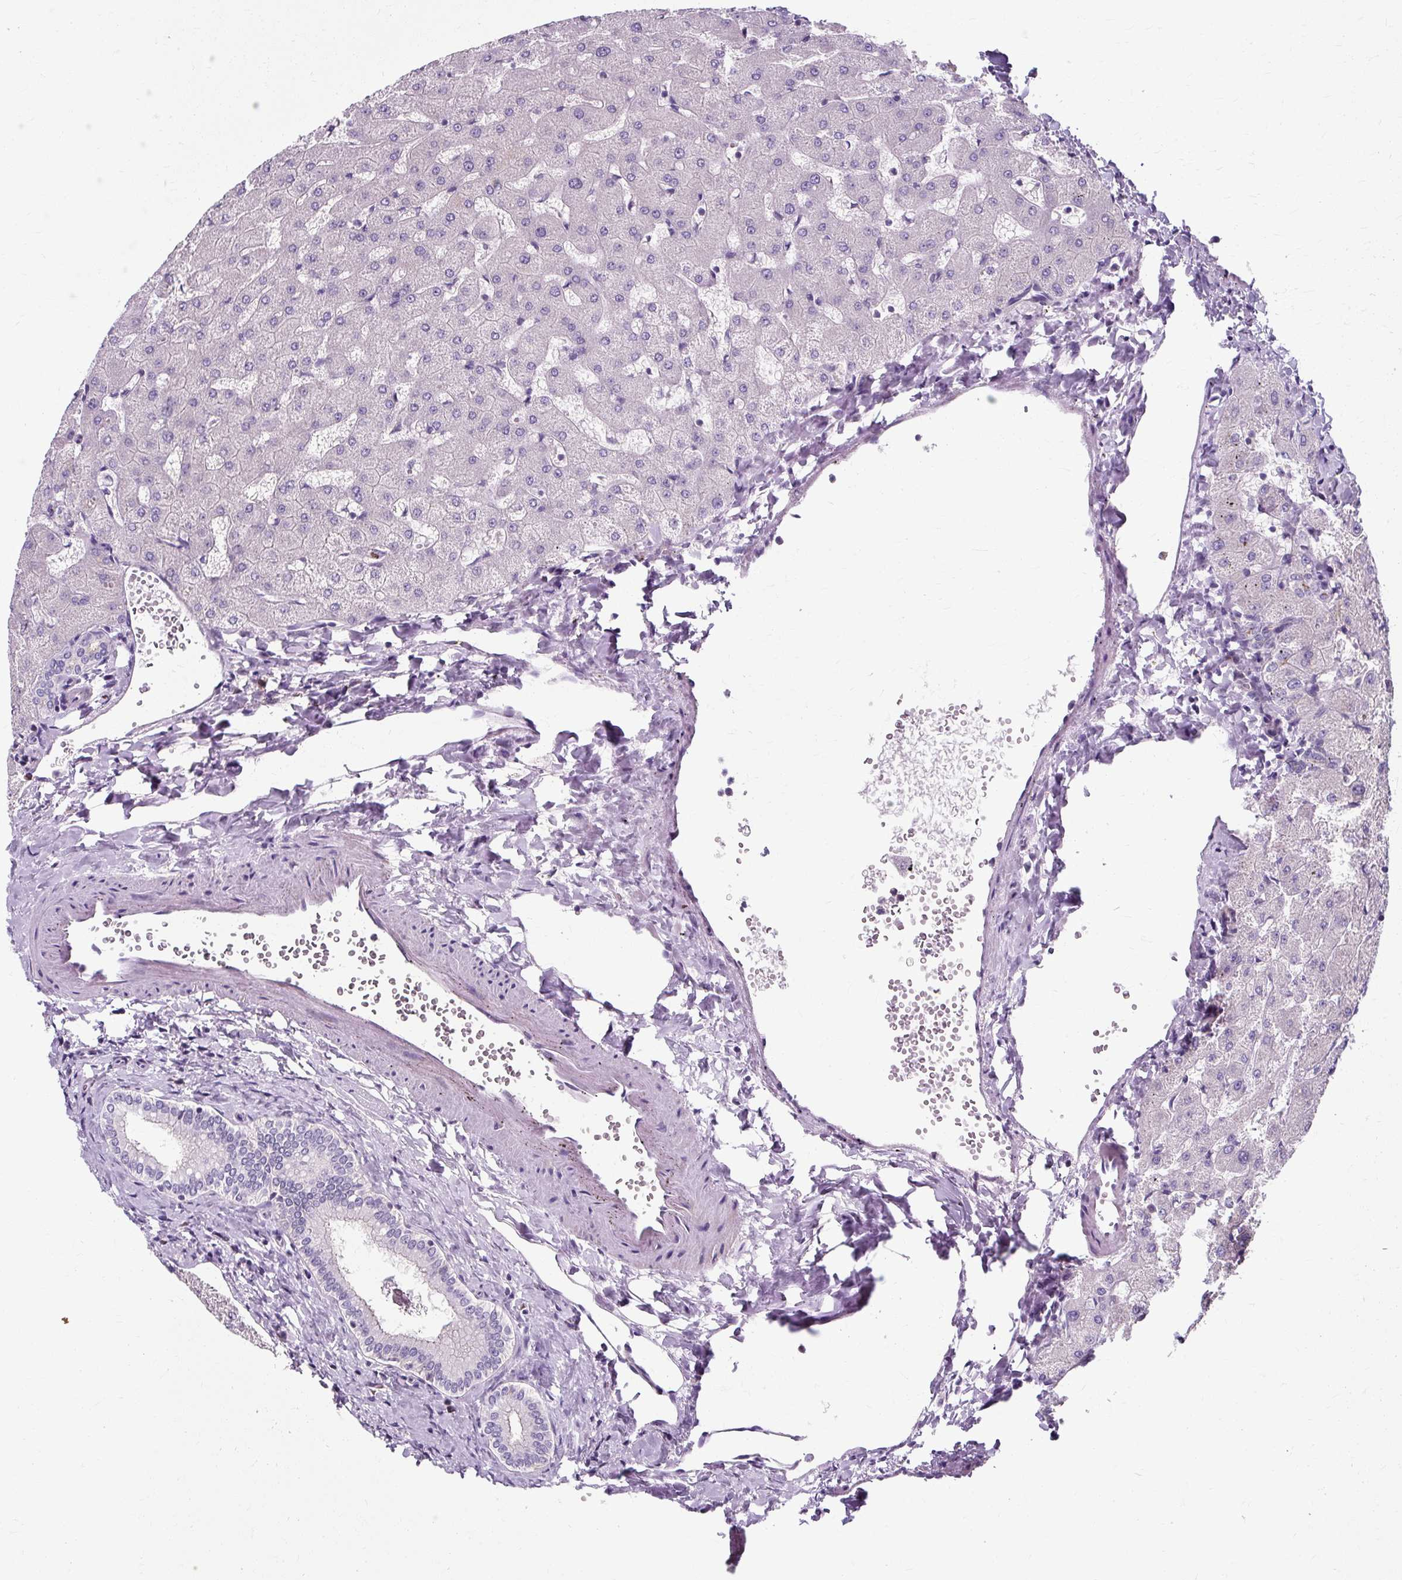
{"staining": {"intensity": "negative", "quantity": "none", "location": "none"}, "tissue": "liver", "cell_type": "Cholangiocytes", "image_type": "normal", "snomed": [{"axis": "morphology", "description": "Normal tissue, NOS"}, {"axis": "topography", "description": "Liver"}], "caption": "This histopathology image is of benign liver stained with immunohistochemistry to label a protein in brown with the nuclei are counter-stained blue. There is no staining in cholangiocytes. Brightfield microscopy of immunohistochemistry (IHC) stained with DAB (brown) and hematoxylin (blue), captured at high magnification.", "gene": "ZNF555", "patient": {"sex": "female", "age": 63}}